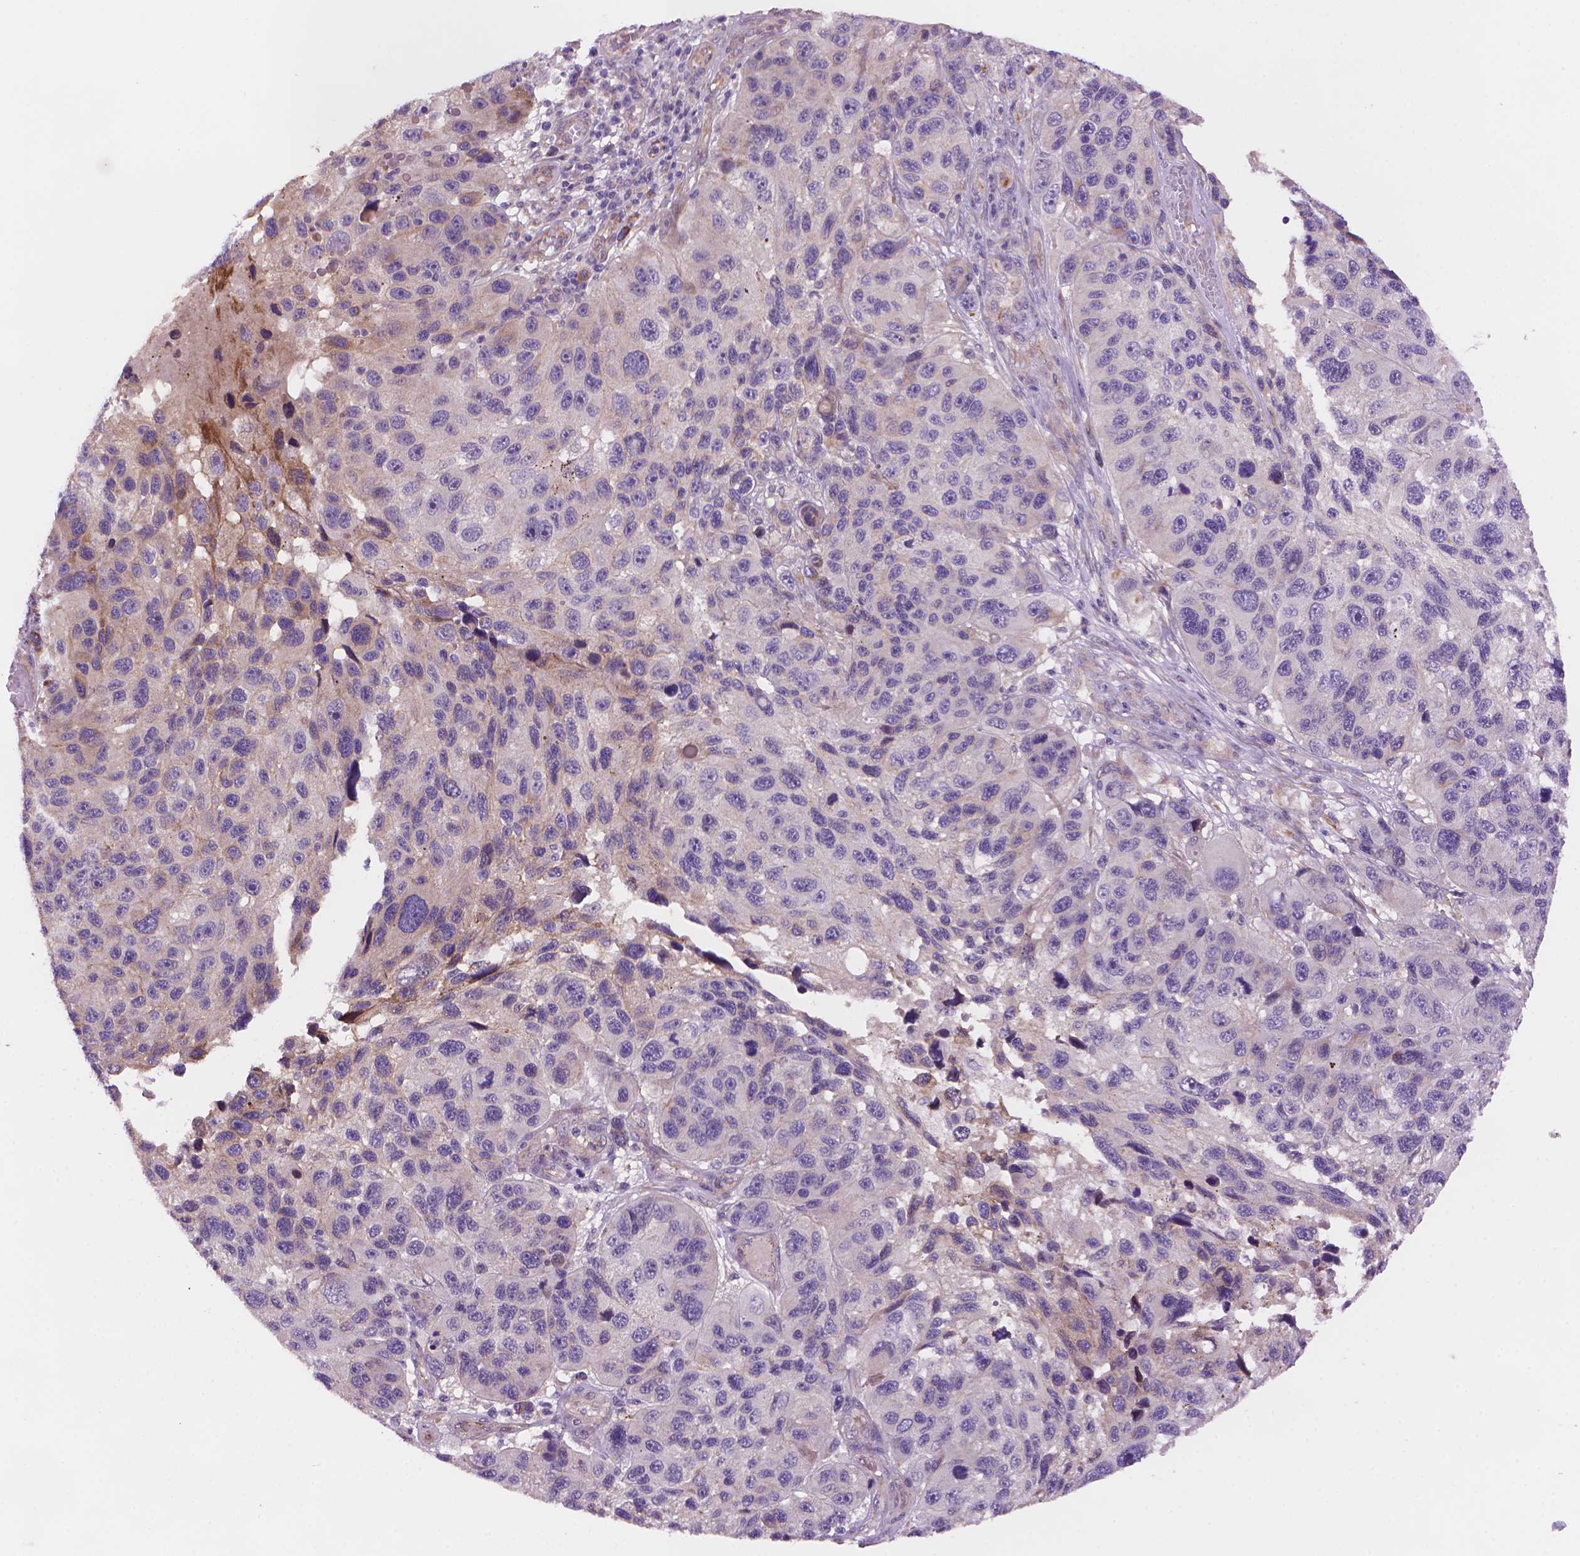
{"staining": {"intensity": "weak", "quantity": "<25%", "location": "cytoplasmic/membranous"}, "tissue": "melanoma", "cell_type": "Tumor cells", "image_type": "cancer", "snomed": [{"axis": "morphology", "description": "Malignant melanoma, NOS"}, {"axis": "topography", "description": "Skin"}], "caption": "This micrograph is of melanoma stained with immunohistochemistry to label a protein in brown with the nuclei are counter-stained blue. There is no staining in tumor cells.", "gene": "AMMECR1", "patient": {"sex": "male", "age": 53}}